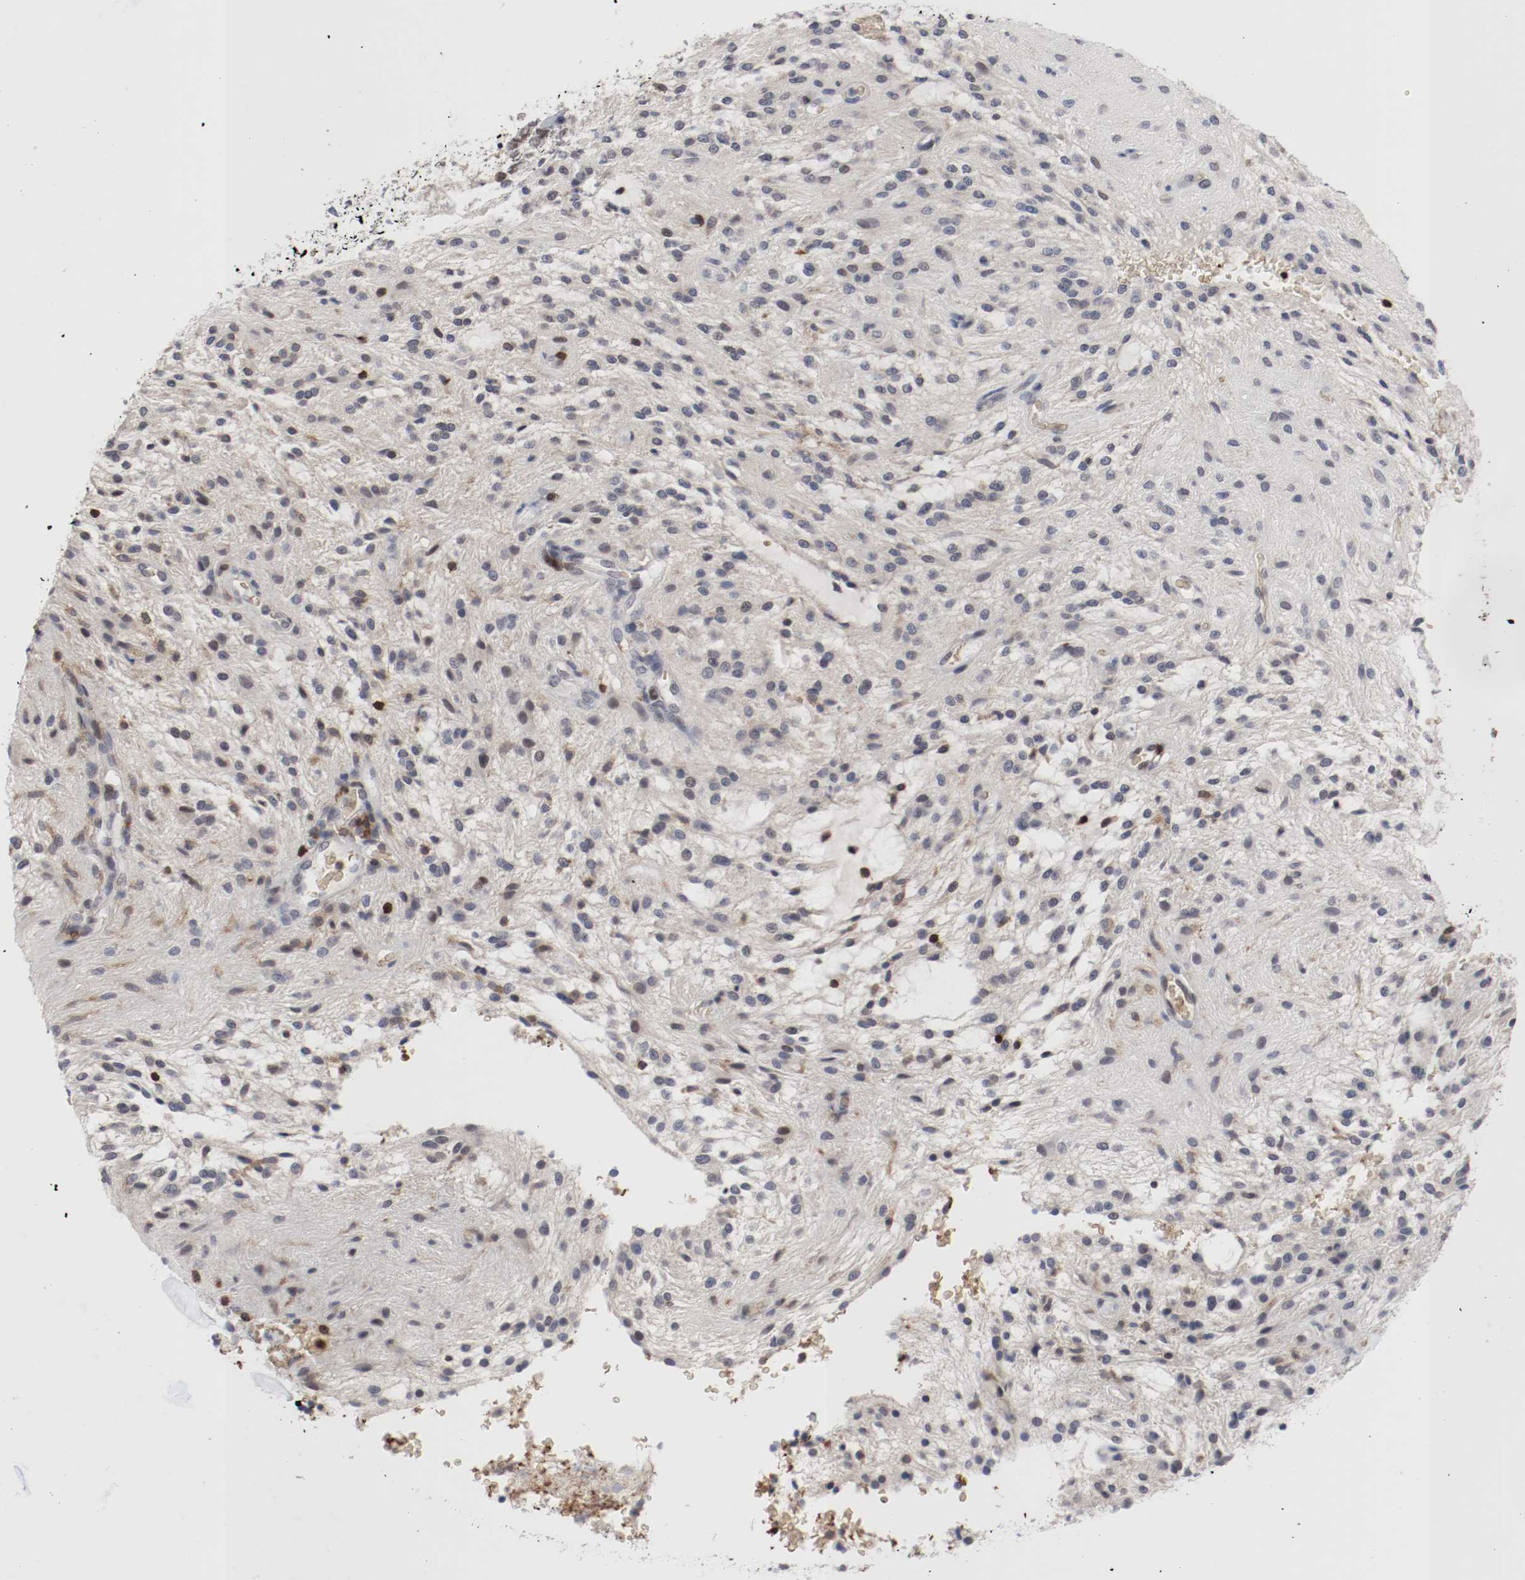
{"staining": {"intensity": "weak", "quantity": "<25%", "location": "nuclear"}, "tissue": "glioma", "cell_type": "Tumor cells", "image_type": "cancer", "snomed": [{"axis": "morphology", "description": "Glioma, malignant, NOS"}, {"axis": "topography", "description": "Cerebellum"}], "caption": "Histopathology image shows no protein staining in tumor cells of glioma (malignant) tissue.", "gene": "JUND", "patient": {"sex": "female", "age": 10}}